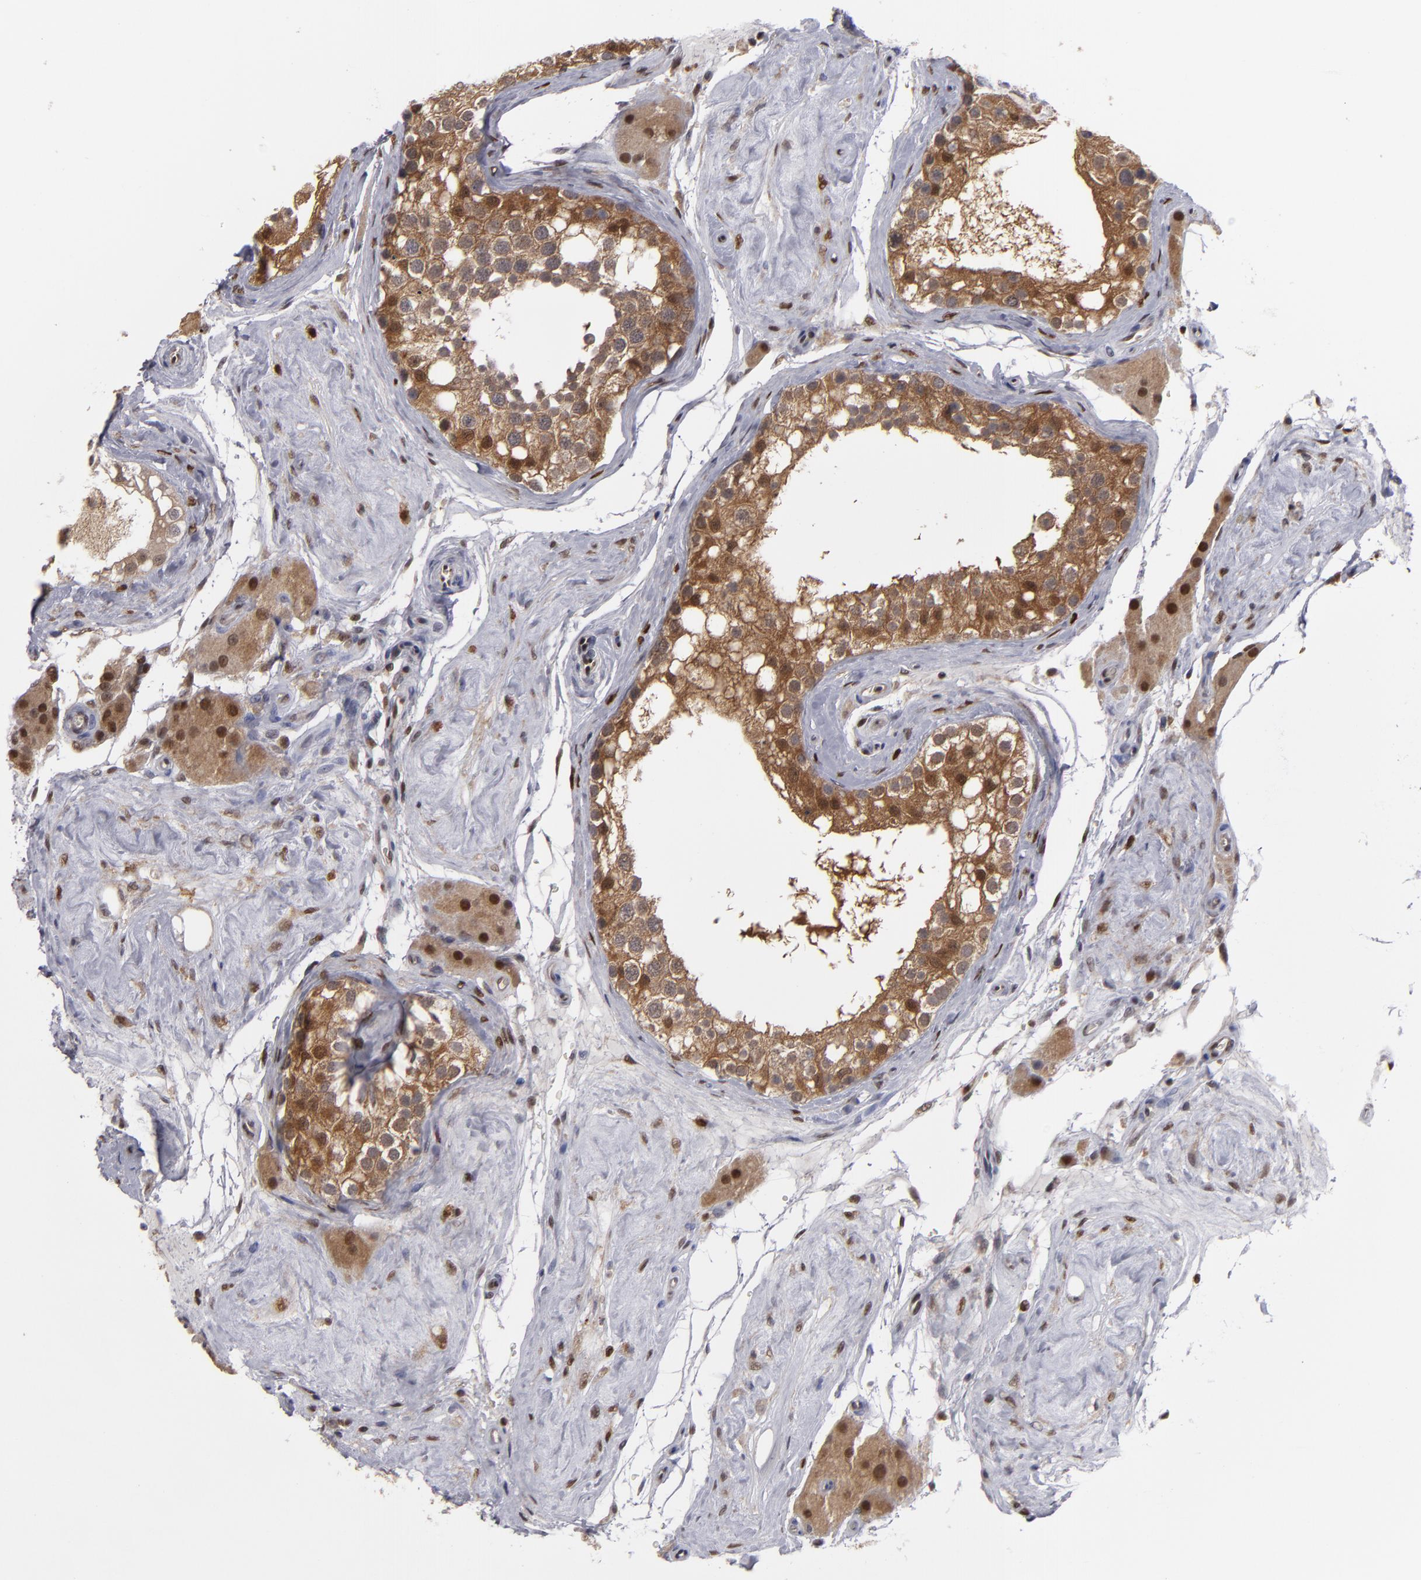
{"staining": {"intensity": "moderate", "quantity": ">75%", "location": "cytoplasmic/membranous,nuclear"}, "tissue": "testis", "cell_type": "Cells in seminiferous ducts", "image_type": "normal", "snomed": [{"axis": "morphology", "description": "Normal tissue, NOS"}, {"axis": "topography", "description": "Testis"}], "caption": "High-power microscopy captured an immunohistochemistry (IHC) image of benign testis, revealing moderate cytoplasmic/membranous,nuclear positivity in about >75% of cells in seminiferous ducts. (DAB IHC with brightfield microscopy, high magnification).", "gene": "GSR", "patient": {"sex": "male", "age": 68}}